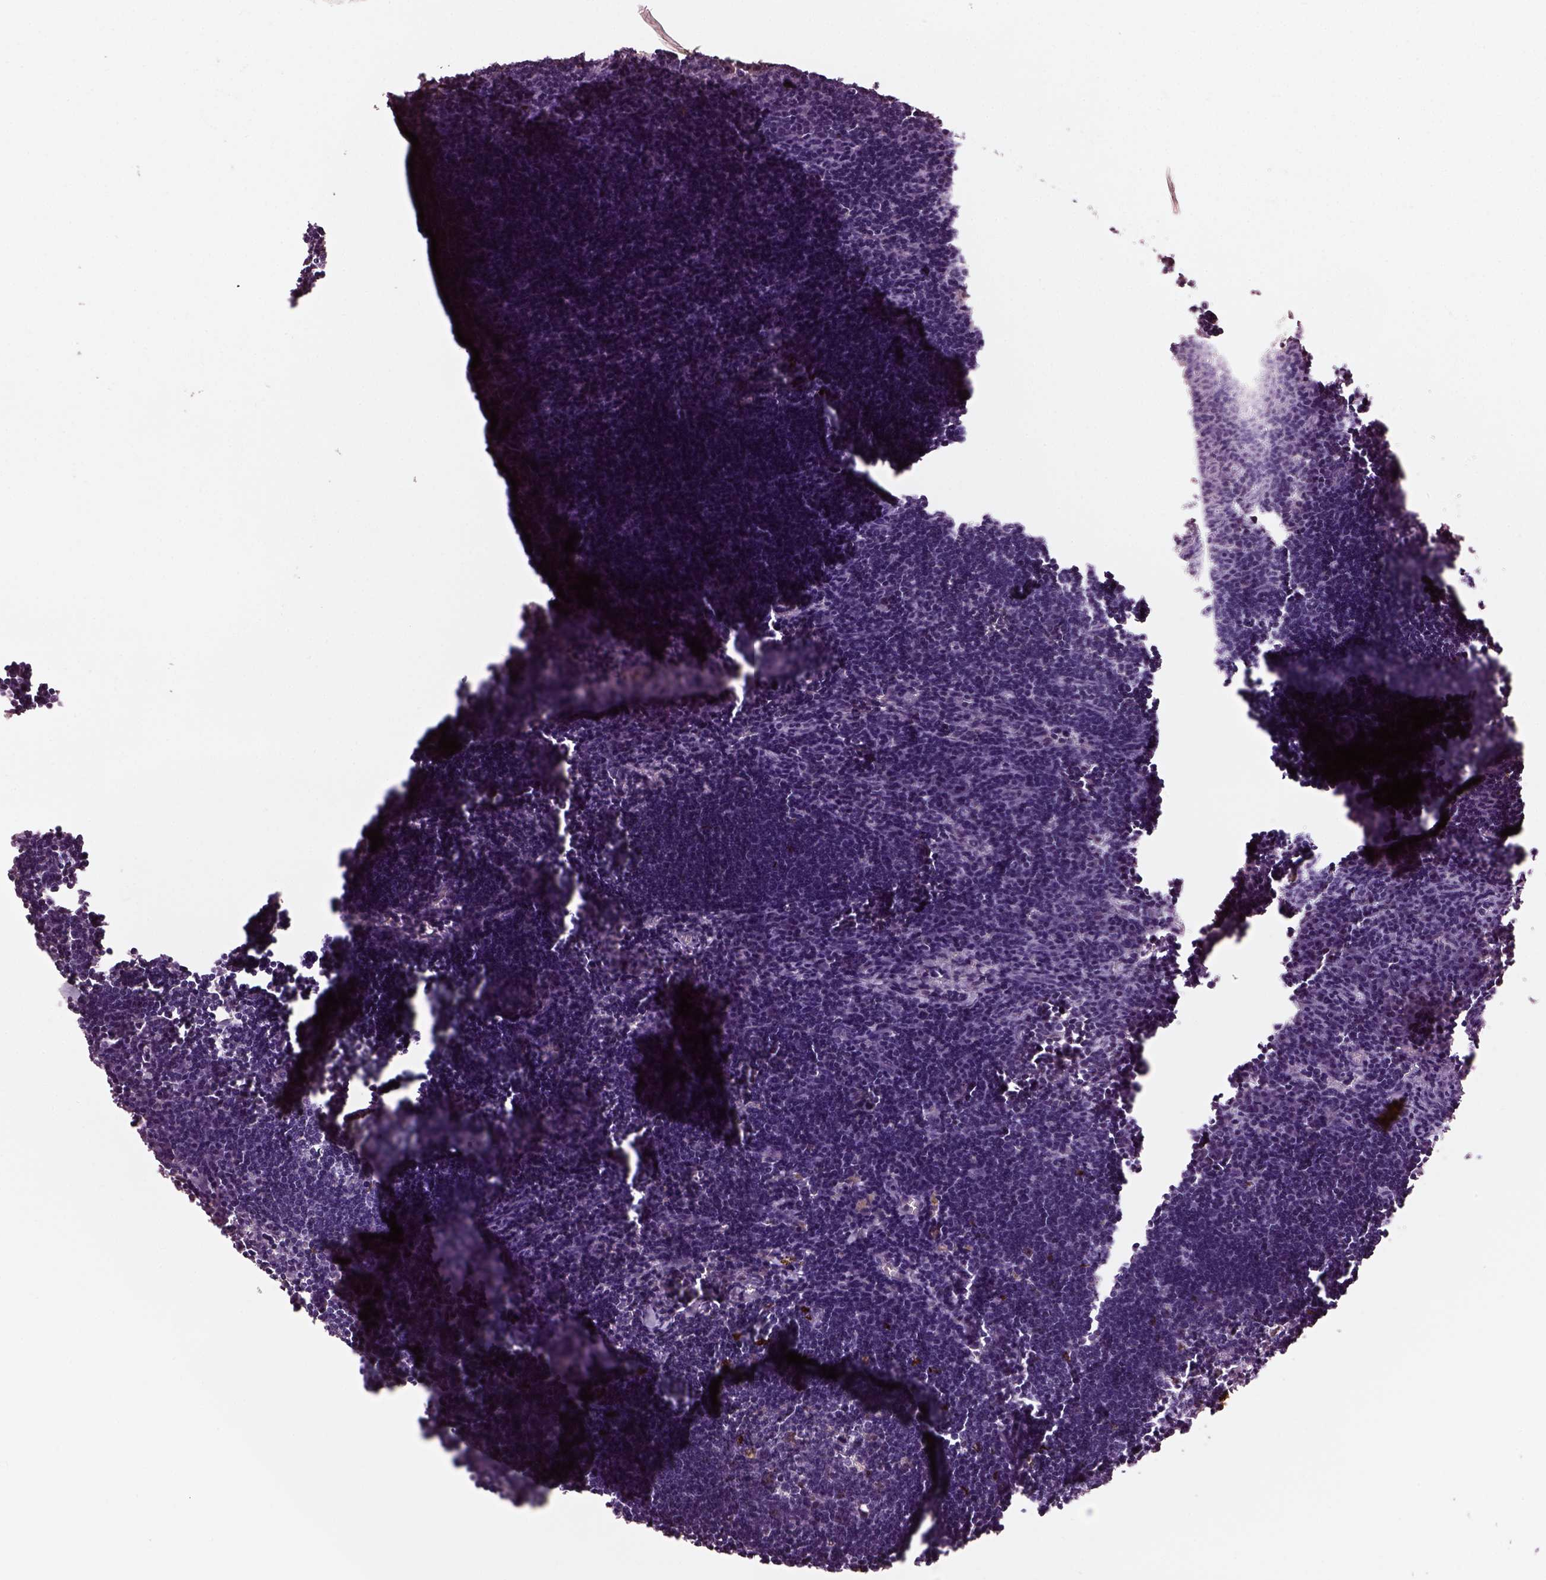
{"staining": {"intensity": "negative", "quantity": "none", "location": "none"}, "tissue": "lymph node", "cell_type": "Germinal center cells", "image_type": "normal", "snomed": [{"axis": "morphology", "description": "Normal tissue, NOS"}, {"axis": "topography", "description": "Lymph node"}], "caption": "Histopathology image shows no significant protein expression in germinal center cells of benign lymph node. The staining is performed using DAB (3,3'-diaminobenzidine) brown chromogen with nuclei counter-stained in using hematoxylin.", "gene": "RUFY3", "patient": {"sex": "male", "age": 55}}